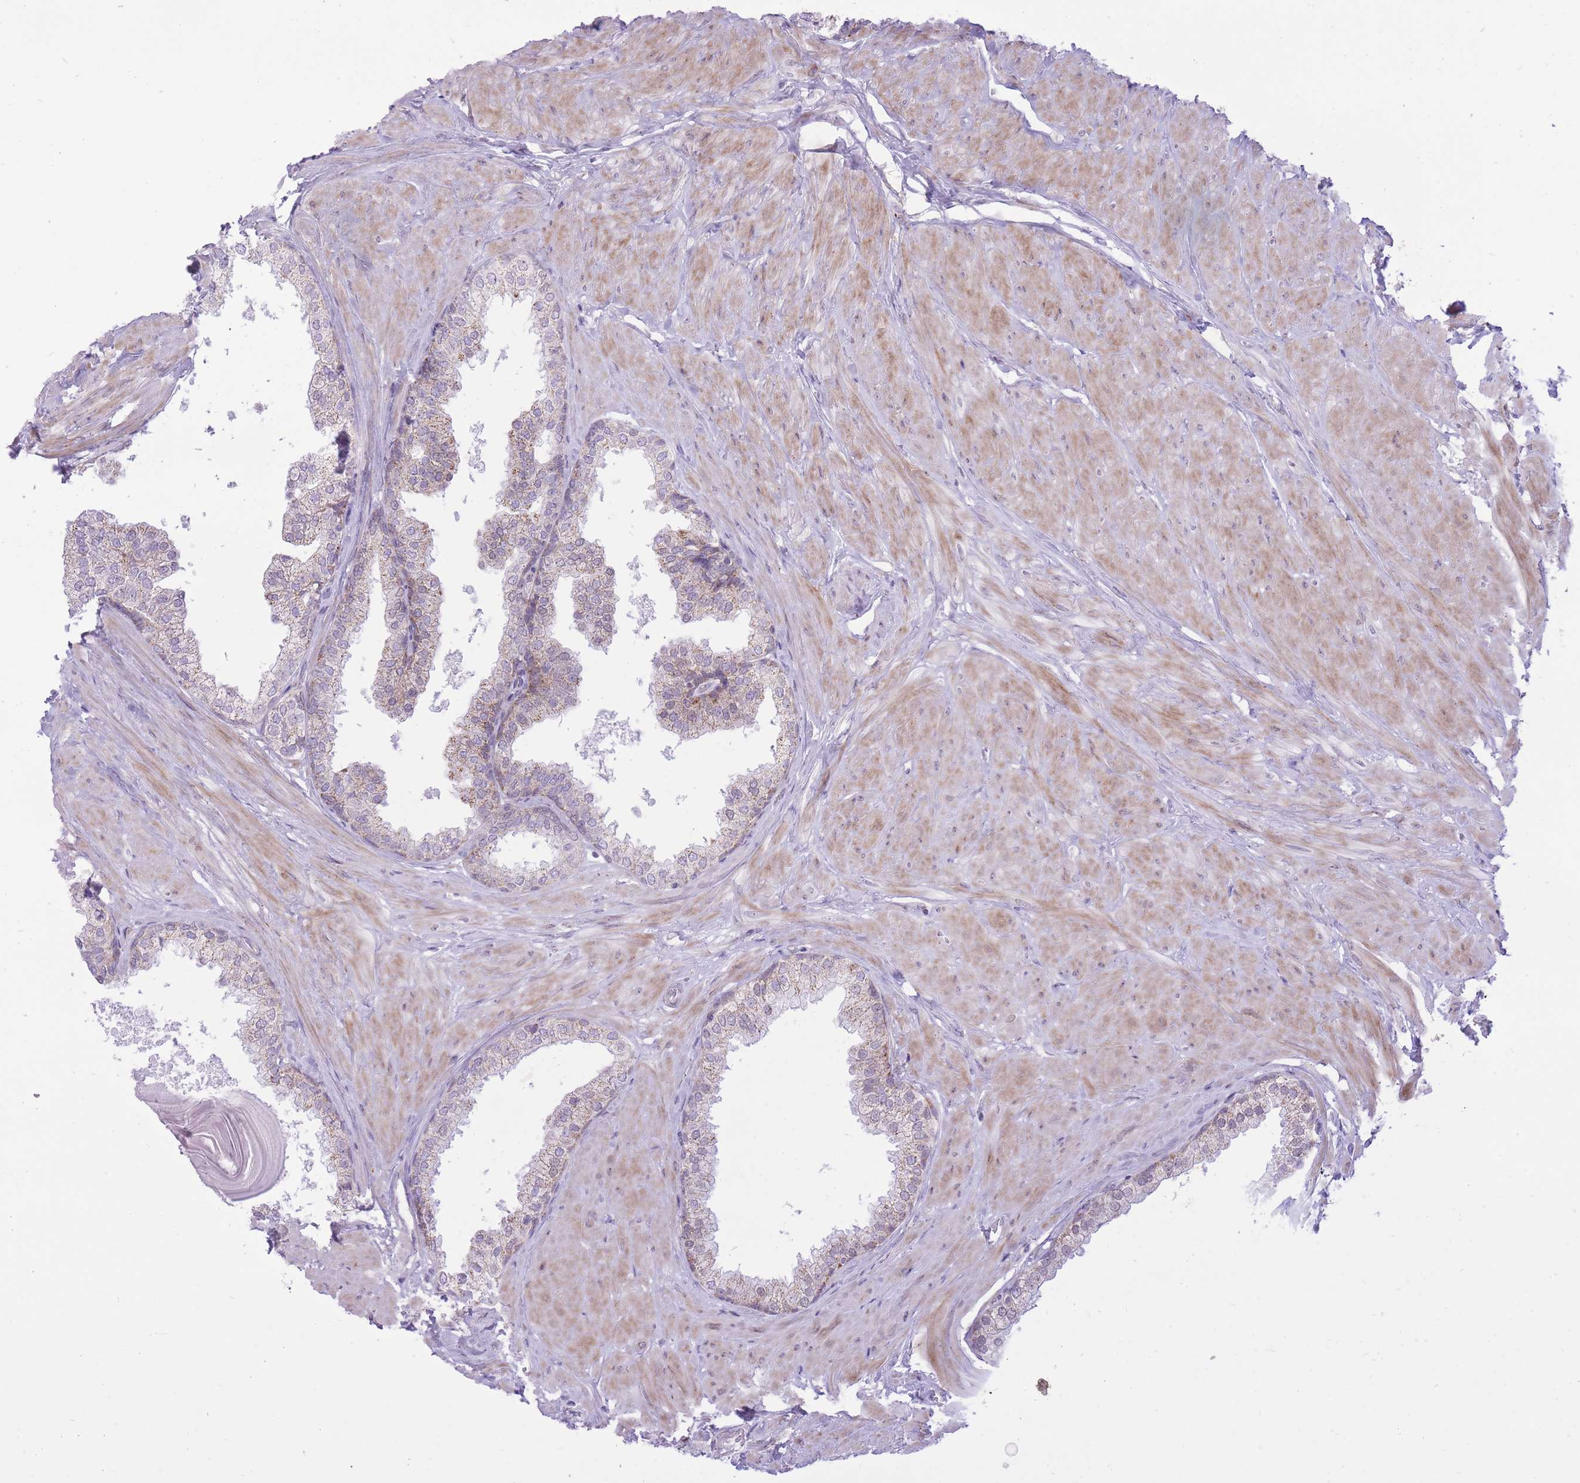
{"staining": {"intensity": "weak", "quantity": "<25%", "location": "cytoplasmic/membranous"}, "tissue": "prostate", "cell_type": "Glandular cells", "image_type": "normal", "snomed": [{"axis": "morphology", "description": "Normal tissue, NOS"}, {"axis": "topography", "description": "Prostate"}], "caption": "Protein analysis of benign prostate reveals no significant expression in glandular cells.", "gene": "DENND2D", "patient": {"sex": "male", "age": 48}}